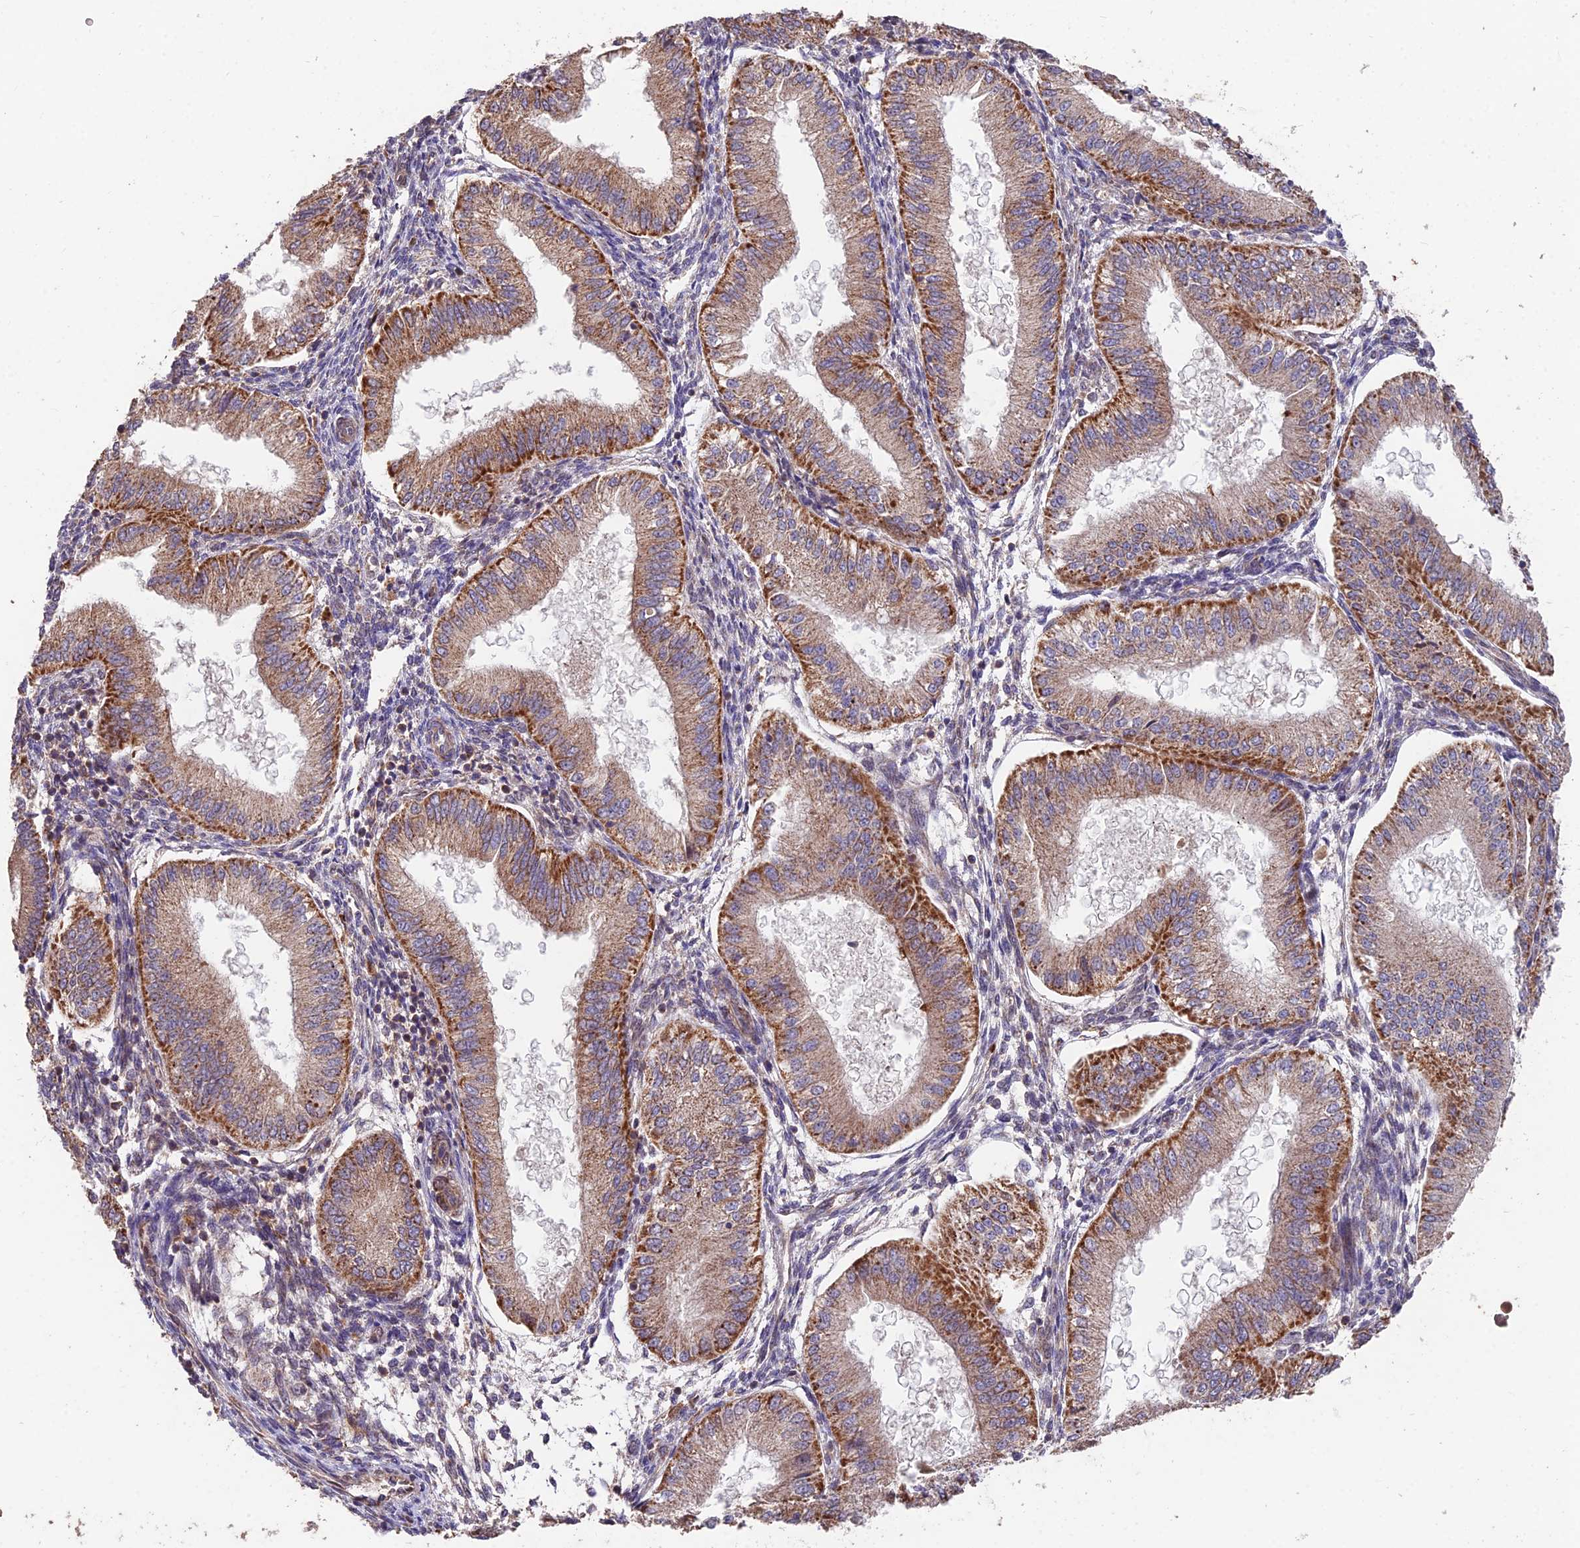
{"staining": {"intensity": "moderate", "quantity": "25%-75%", "location": "cytoplasmic/membranous"}, "tissue": "endometrium", "cell_type": "Cells in endometrial stroma", "image_type": "normal", "snomed": [{"axis": "morphology", "description": "Normal tissue, NOS"}, {"axis": "topography", "description": "Endometrium"}], "caption": "High-power microscopy captured an immunohistochemistry (IHC) micrograph of benign endometrium, revealing moderate cytoplasmic/membranous positivity in about 25%-75% of cells in endometrial stroma.", "gene": "IFT22", "patient": {"sex": "female", "age": 39}}